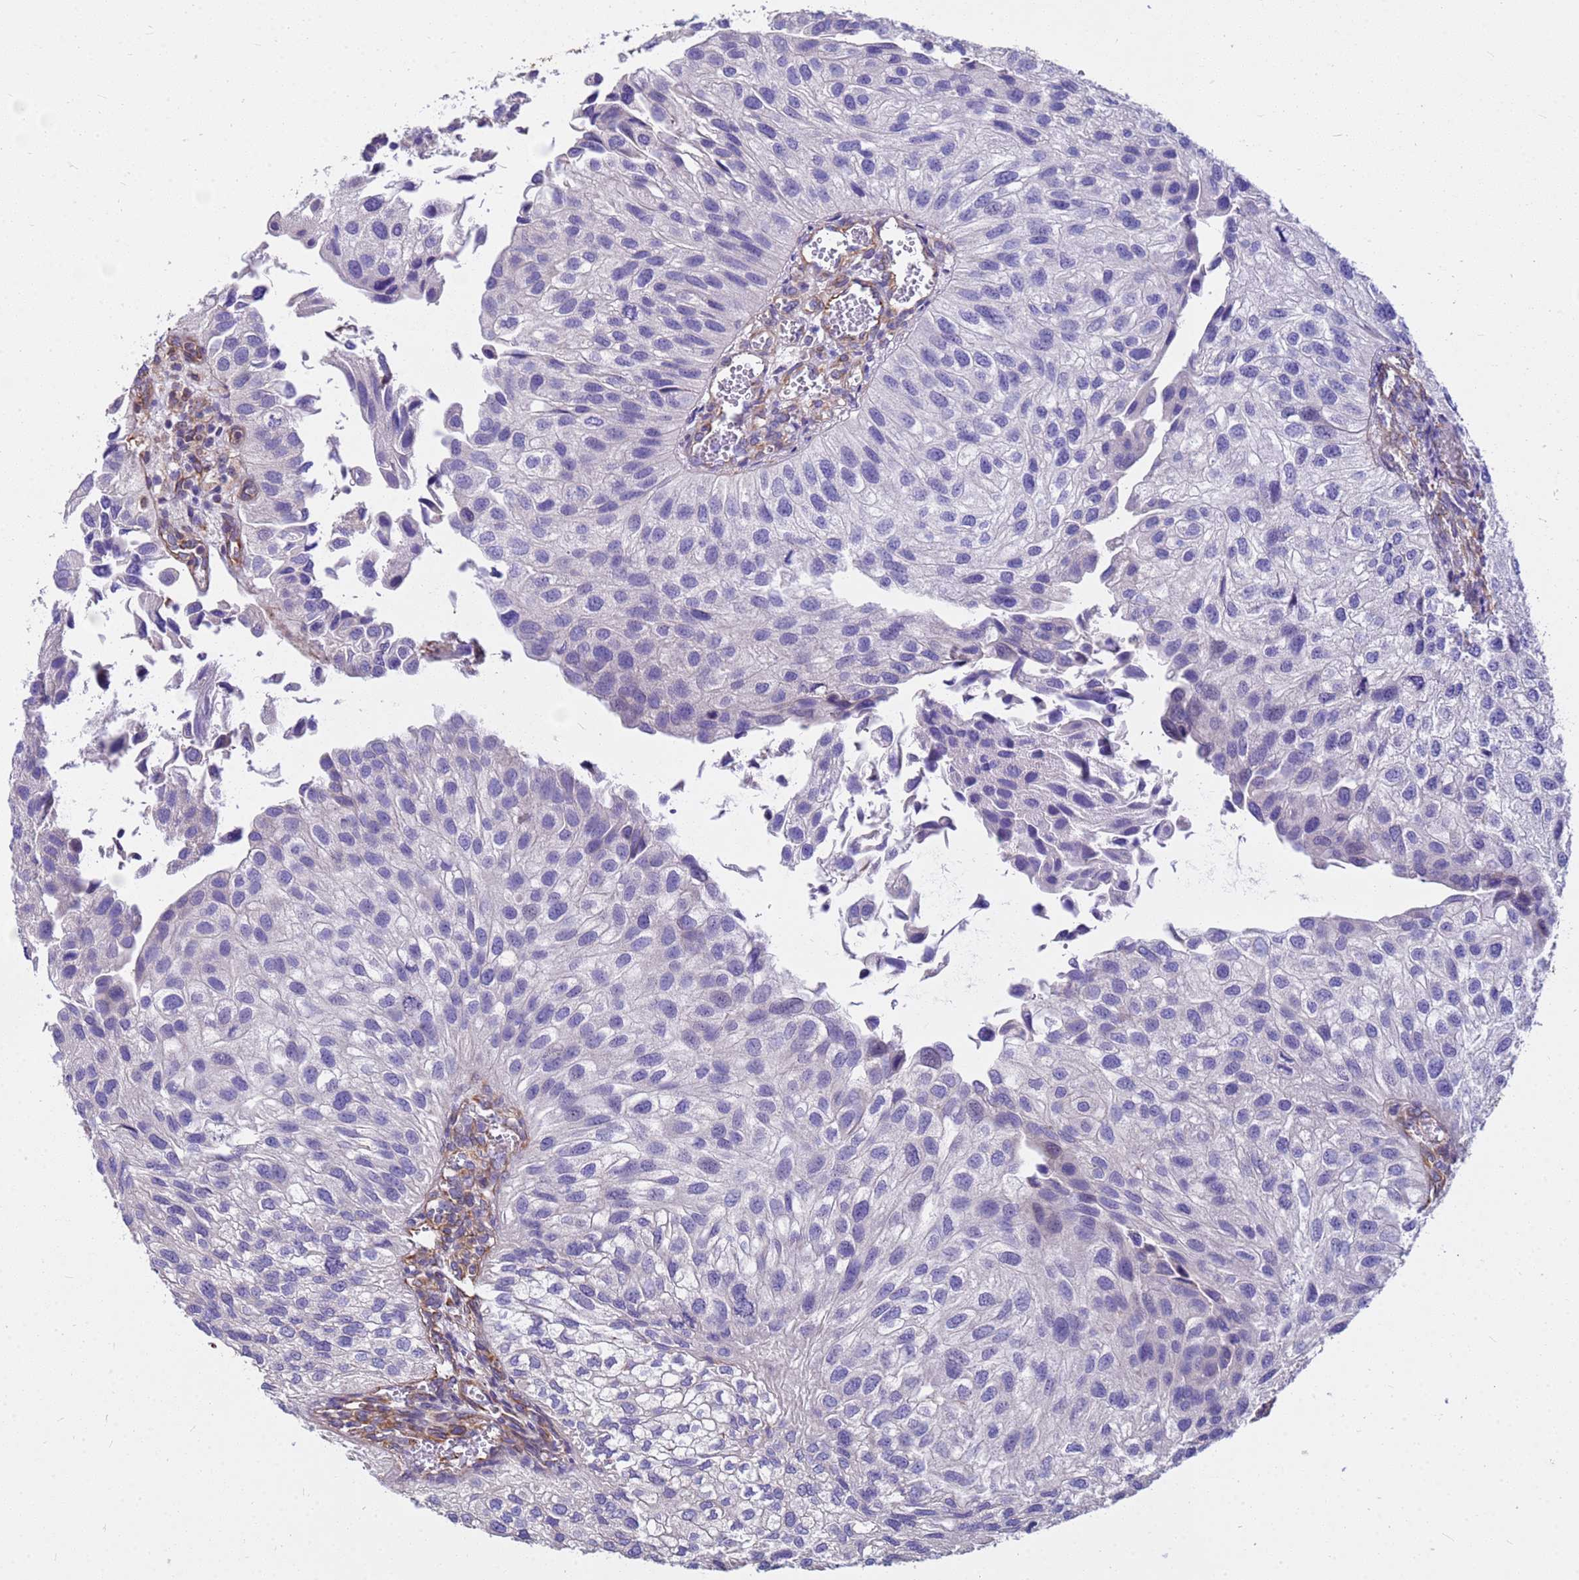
{"staining": {"intensity": "negative", "quantity": "none", "location": "none"}, "tissue": "urothelial cancer", "cell_type": "Tumor cells", "image_type": "cancer", "snomed": [{"axis": "morphology", "description": "Urothelial carcinoma, Low grade"}, {"axis": "topography", "description": "Urinary bladder"}], "caption": "Immunohistochemistry of human low-grade urothelial carcinoma demonstrates no staining in tumor cells.", "gene": "TCEAL3", "patient": {"sex": "female", "age": 89}}